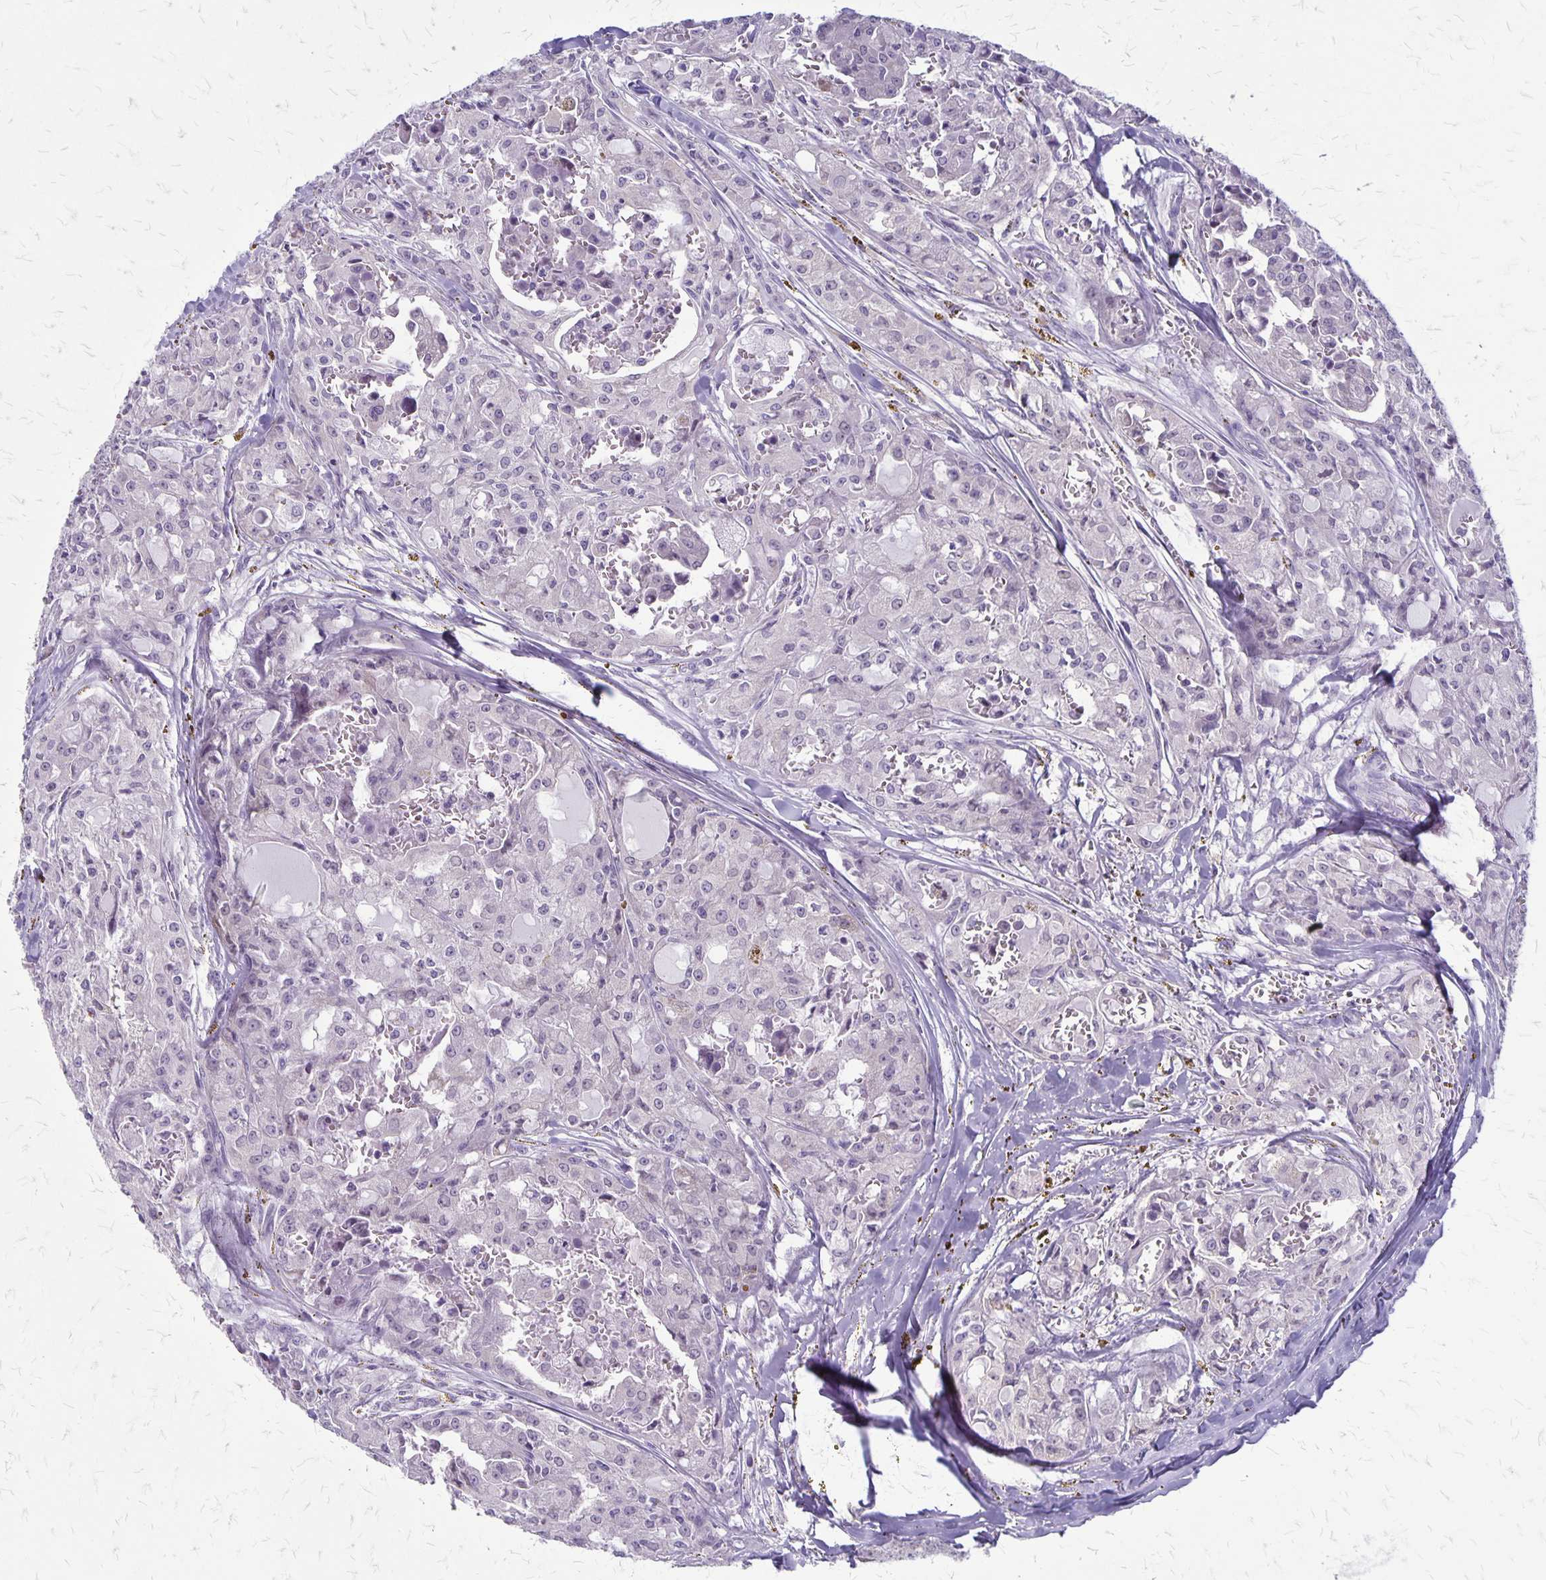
{"staining": {"intensity": "negative", "quantity": "none", "location": "none"}, "tissue": "head and neck cancer", "cell_type": "Tumor cells", "image_type": "cancer", "snomed": [{"axis": "morphology", "description": "Adenocarcinoma, NOS"}, {"axis": "topography", "description": "Head-Neck"}], "caption": "The micrograph exhibits no staining of tumor cells in adenocarcinoma (head and neck).", "gene": "PLXNB3", "patient": {"sex": "male", "age": 64}}